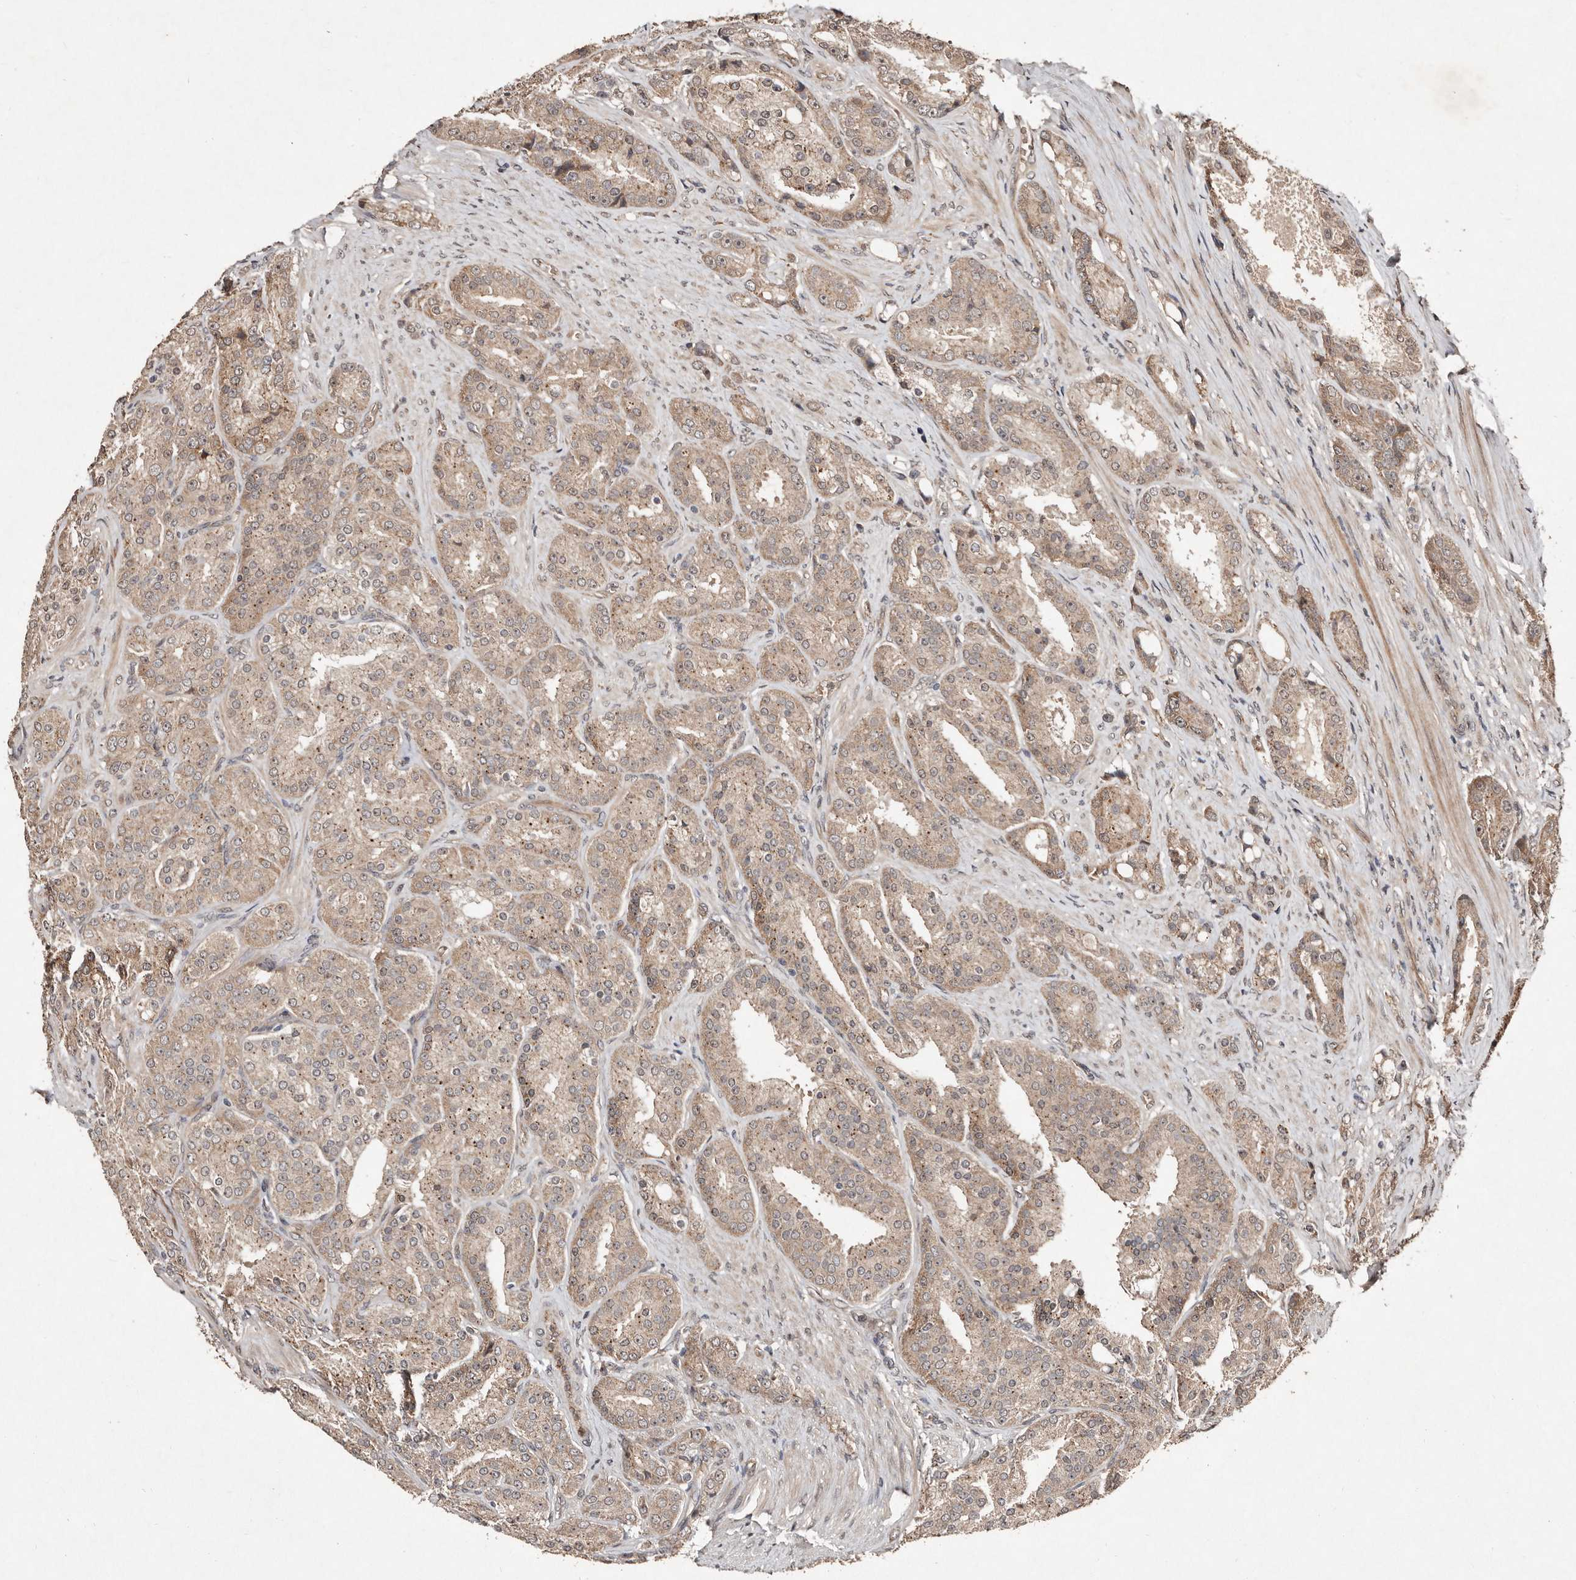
{"staining": {"intensity": "weak", "quantity": ">75%", "location": "cytoplasmic/membranous"}, "tissue": "prostate cancer", "cell_type": "Tumor cells", "image_type": "cancer", "snomed": [{"axis": "morphology", "description": "Adenocarcinoma, High grade"}, {"axis": "topography", "description": "Prostate"}], "caption": "A photomicrograph of human prostate cancer (adenocarcinoma (high-grade)) stained for a protein shows weak cytoplasmic/membranous brown staining in tumor cells.", "gene": "DIP2C", "patient": {"sex": "male", "age": 60}}